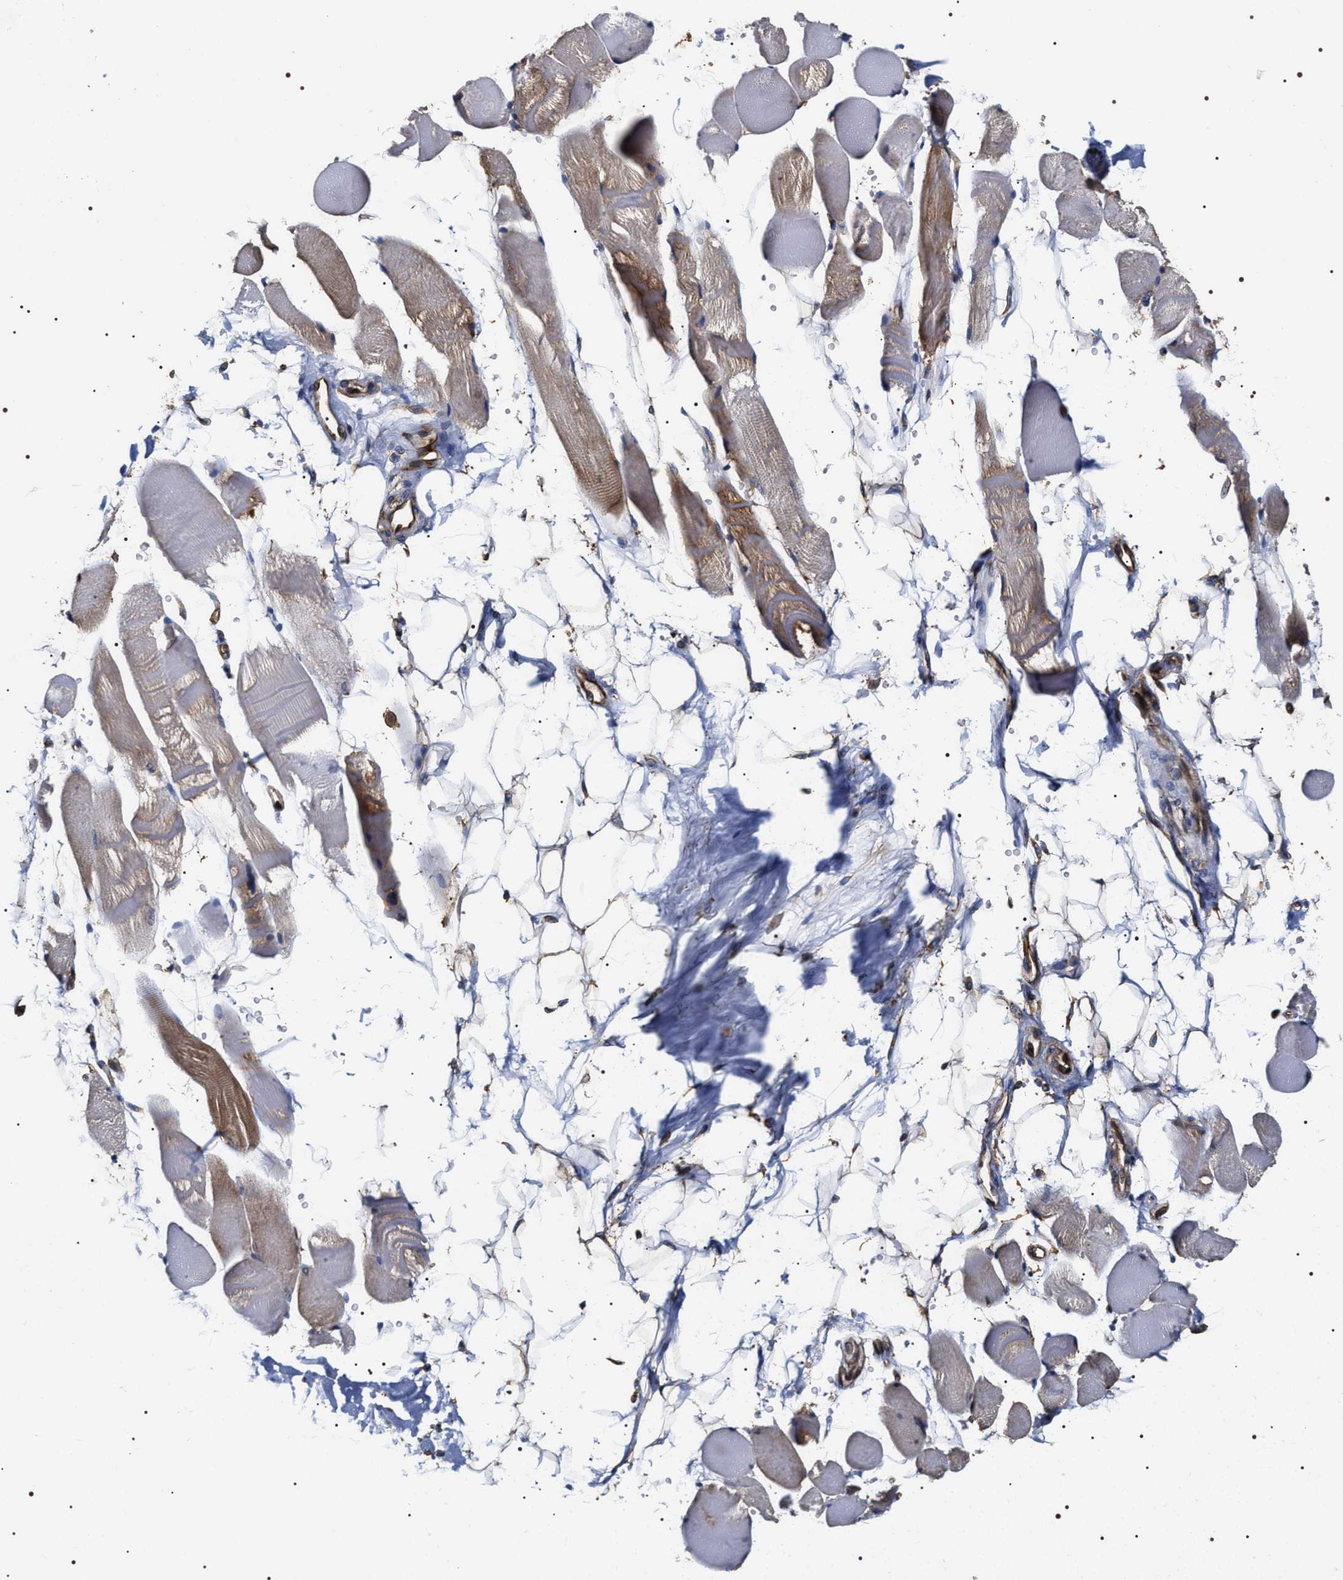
{"staining": {"intensity": "strong", "quantity": "25%-75%", "location": "cytoplasmic/membranous"}, "tissue": "skeletal muscle", "cell_type": "Myocytes", "image_type": "normal", "snomed": [{"axis": "morphology", "description": "Normal tissue, NOS"}, {"axis": "topography", "description": "Skeletal muscle"}, {"axis": "topography", "description": "Peripheral nerve tissue"}], "caption": "IHC staining of benign skeletal muscle, which exhibits high levels of strong cytoplasmic/membranous staining in approximately 25%-75% of myocytes indicating strong cytoplasmic/membranous protein staining. The staining was performed using DAB (brown) for protein detection and nuclei were counterstained in hematoxylin (blue).", "gene": "SERBP1", "patient": {"sex": "female", "age": 84}}